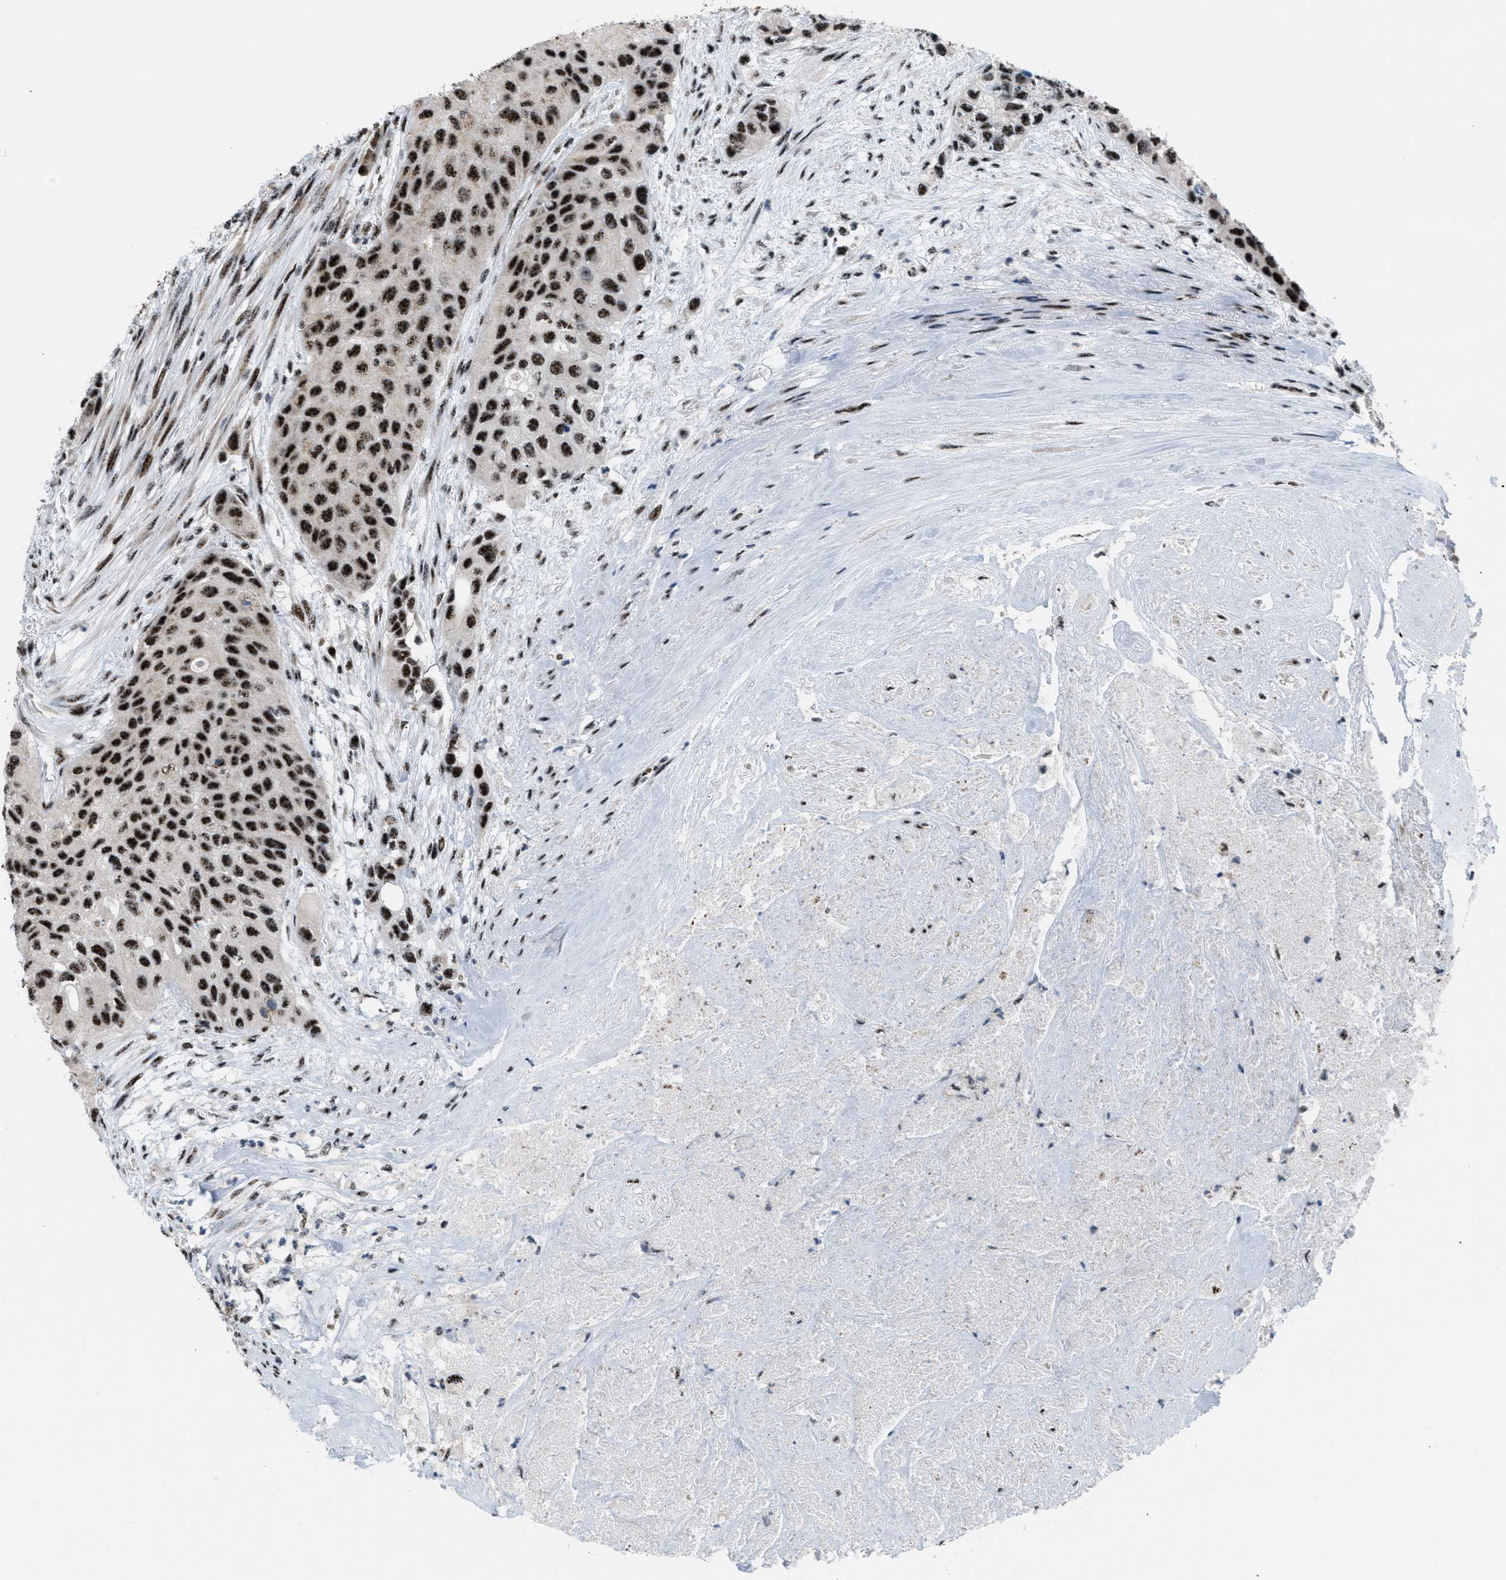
{"staining": {"intensity": "strong", "quantity": ">75%", "location": "nuclear"}, "tissue": "urothelial cancer", "cell_type": "Tumor cells", "image_type": "cancer", "snomed": [{"axis": "morphology", "description": "Urothelial carcinoma, High grade"}, {"axis": "topography", "description": "Urinary bladder"}], "caption": "Immunohistochemistry (IHC) histopathology image of neoplastic tissue: human urothelial cancer stained using immunohistochemistry reveals high levels of strong protein expression localized specifically in the nuclear of tumor cells, appearing as a nuclear brown color.", "gene": "CDR2", "patient": {"sex": "female", "age": 56}}